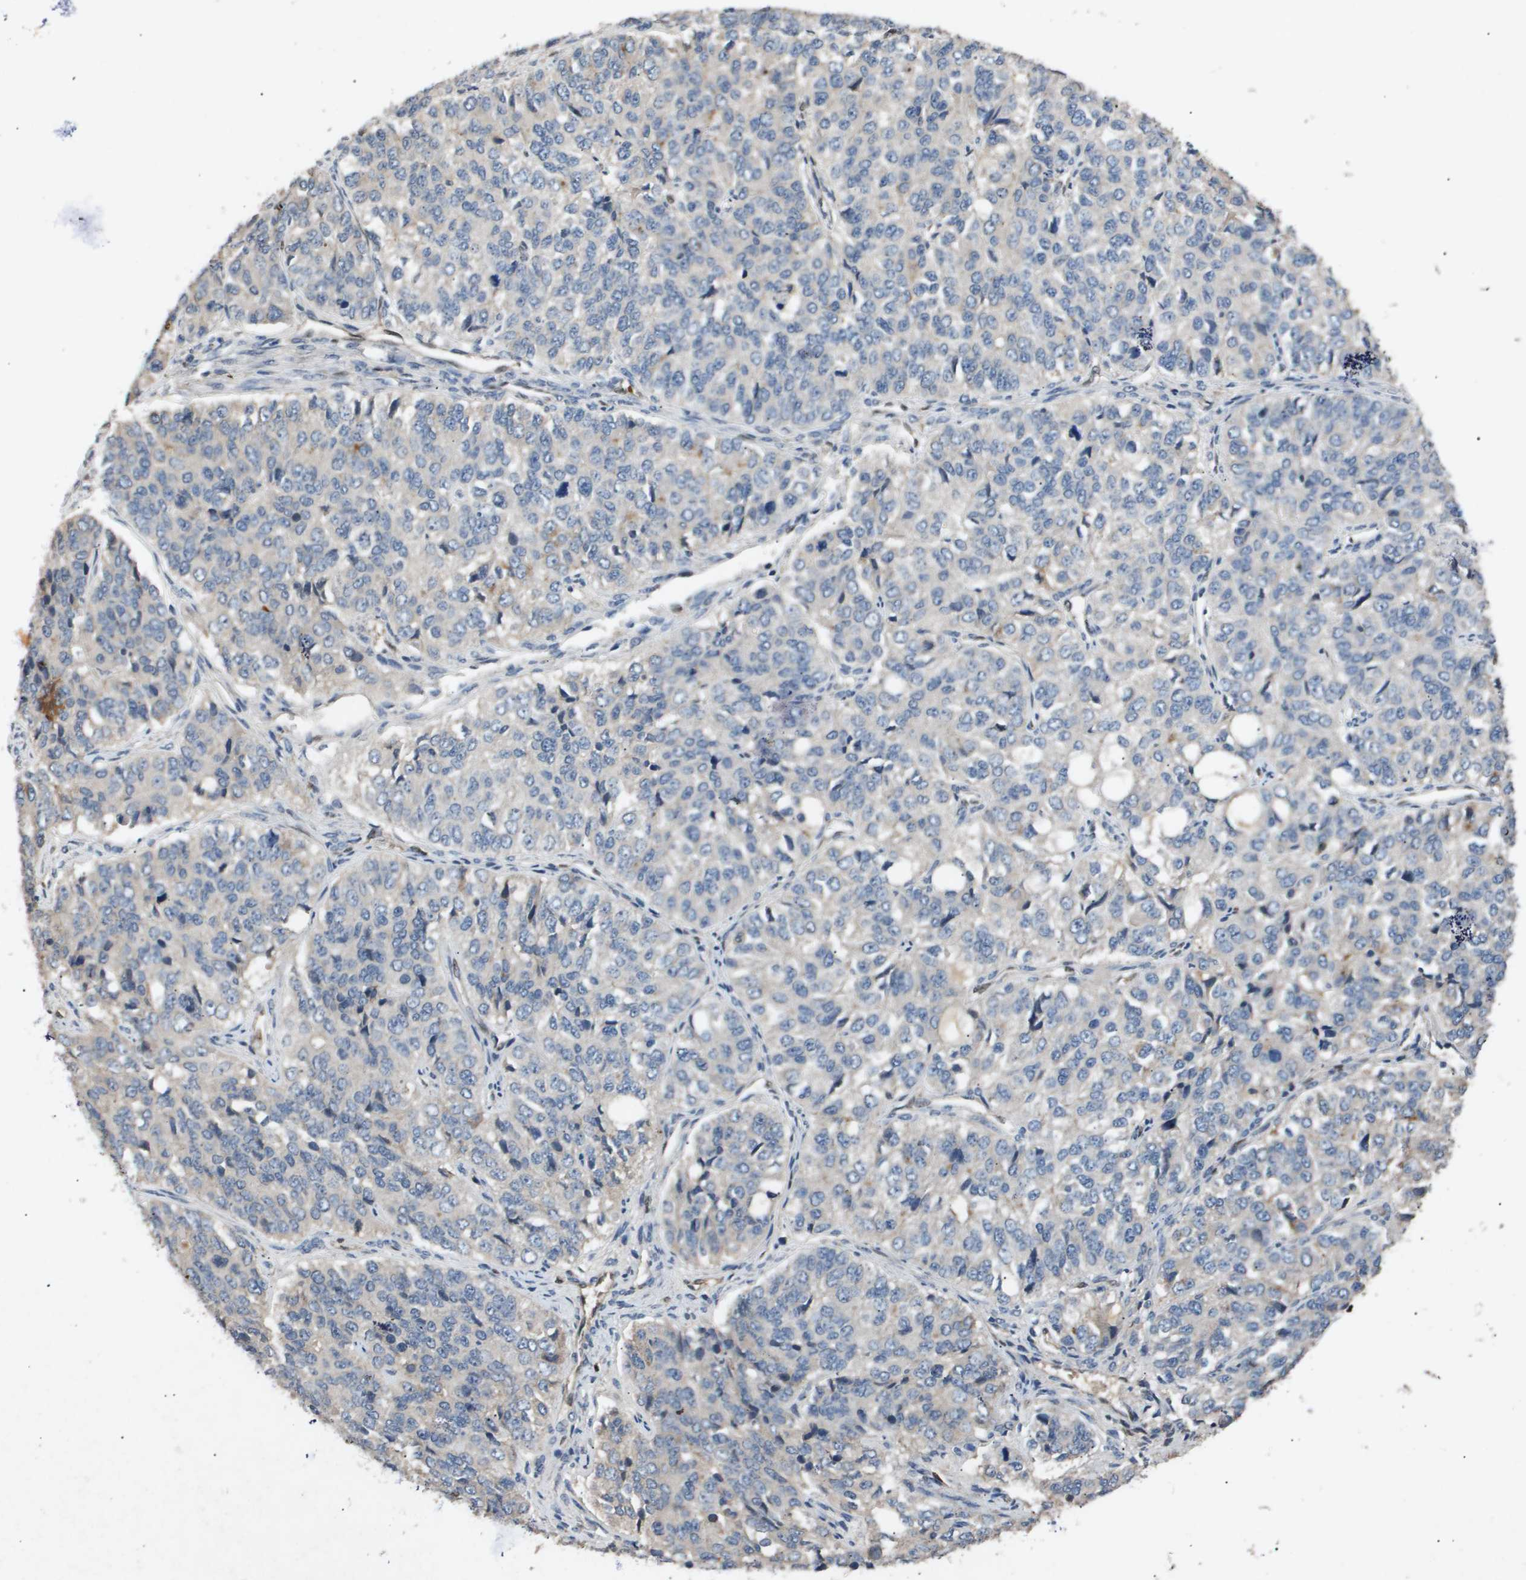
{"staining": {"intensity": "negative", "quantity": "none", "location": "none"}, "tissue": "ovarian cancer", "cell_type": "Tumor cells", "image_type": "cancer", "snomed": [{"axis": "morphology", "description": "Carcinoma, endometroid"}, {"axis": "topography", "description": "Ovary"}], "caption": "Tumor cells show no significant protein positivity in ovarian cancer (endometroid carcinoma). Nuclei are stained in blue.", "gene": "ERG", "patient": {"sex": "female", "age": 51}}